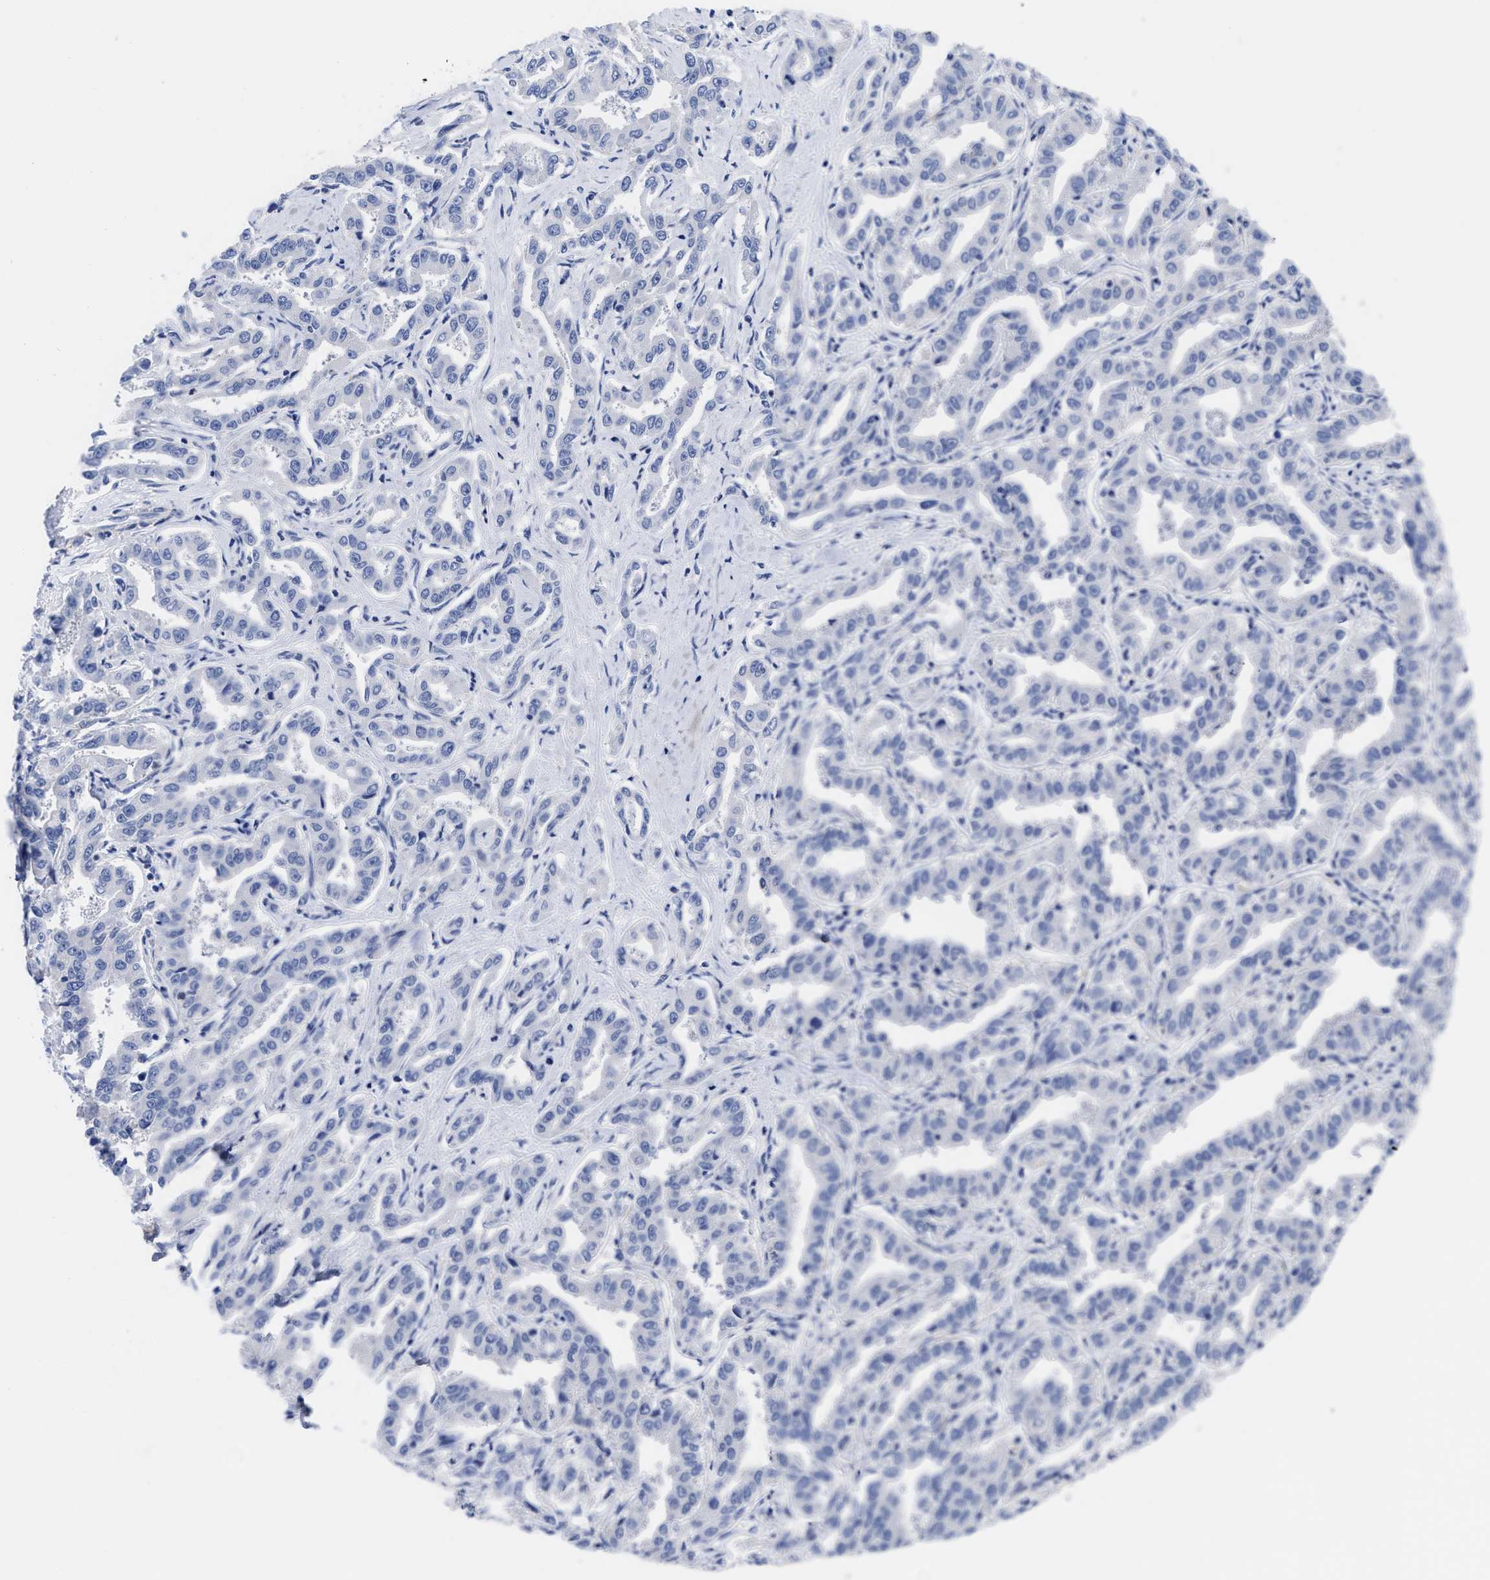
{"staining": {"intensity": "negative", "quantity": "none", "location": "none"}, "tissue": "liver cancer", "cell_type": "Tumor cells", "image_type": "cancer", "snomed": [{"axis": "morphology", "description": "Cholangiocarcinoma"}, {"axis": "topography", "description": "Liver"}], "caption": "IHC histopathology image of neoplastic tissue: human liver cancer (cholangiocarcinoma) stained with DAB (3,3'-diaminobenzidine) demonstrates no significant protein expression in tumor cells.", "gene": "IRAG2", "patient": {"sex": "male", "age": 59}}